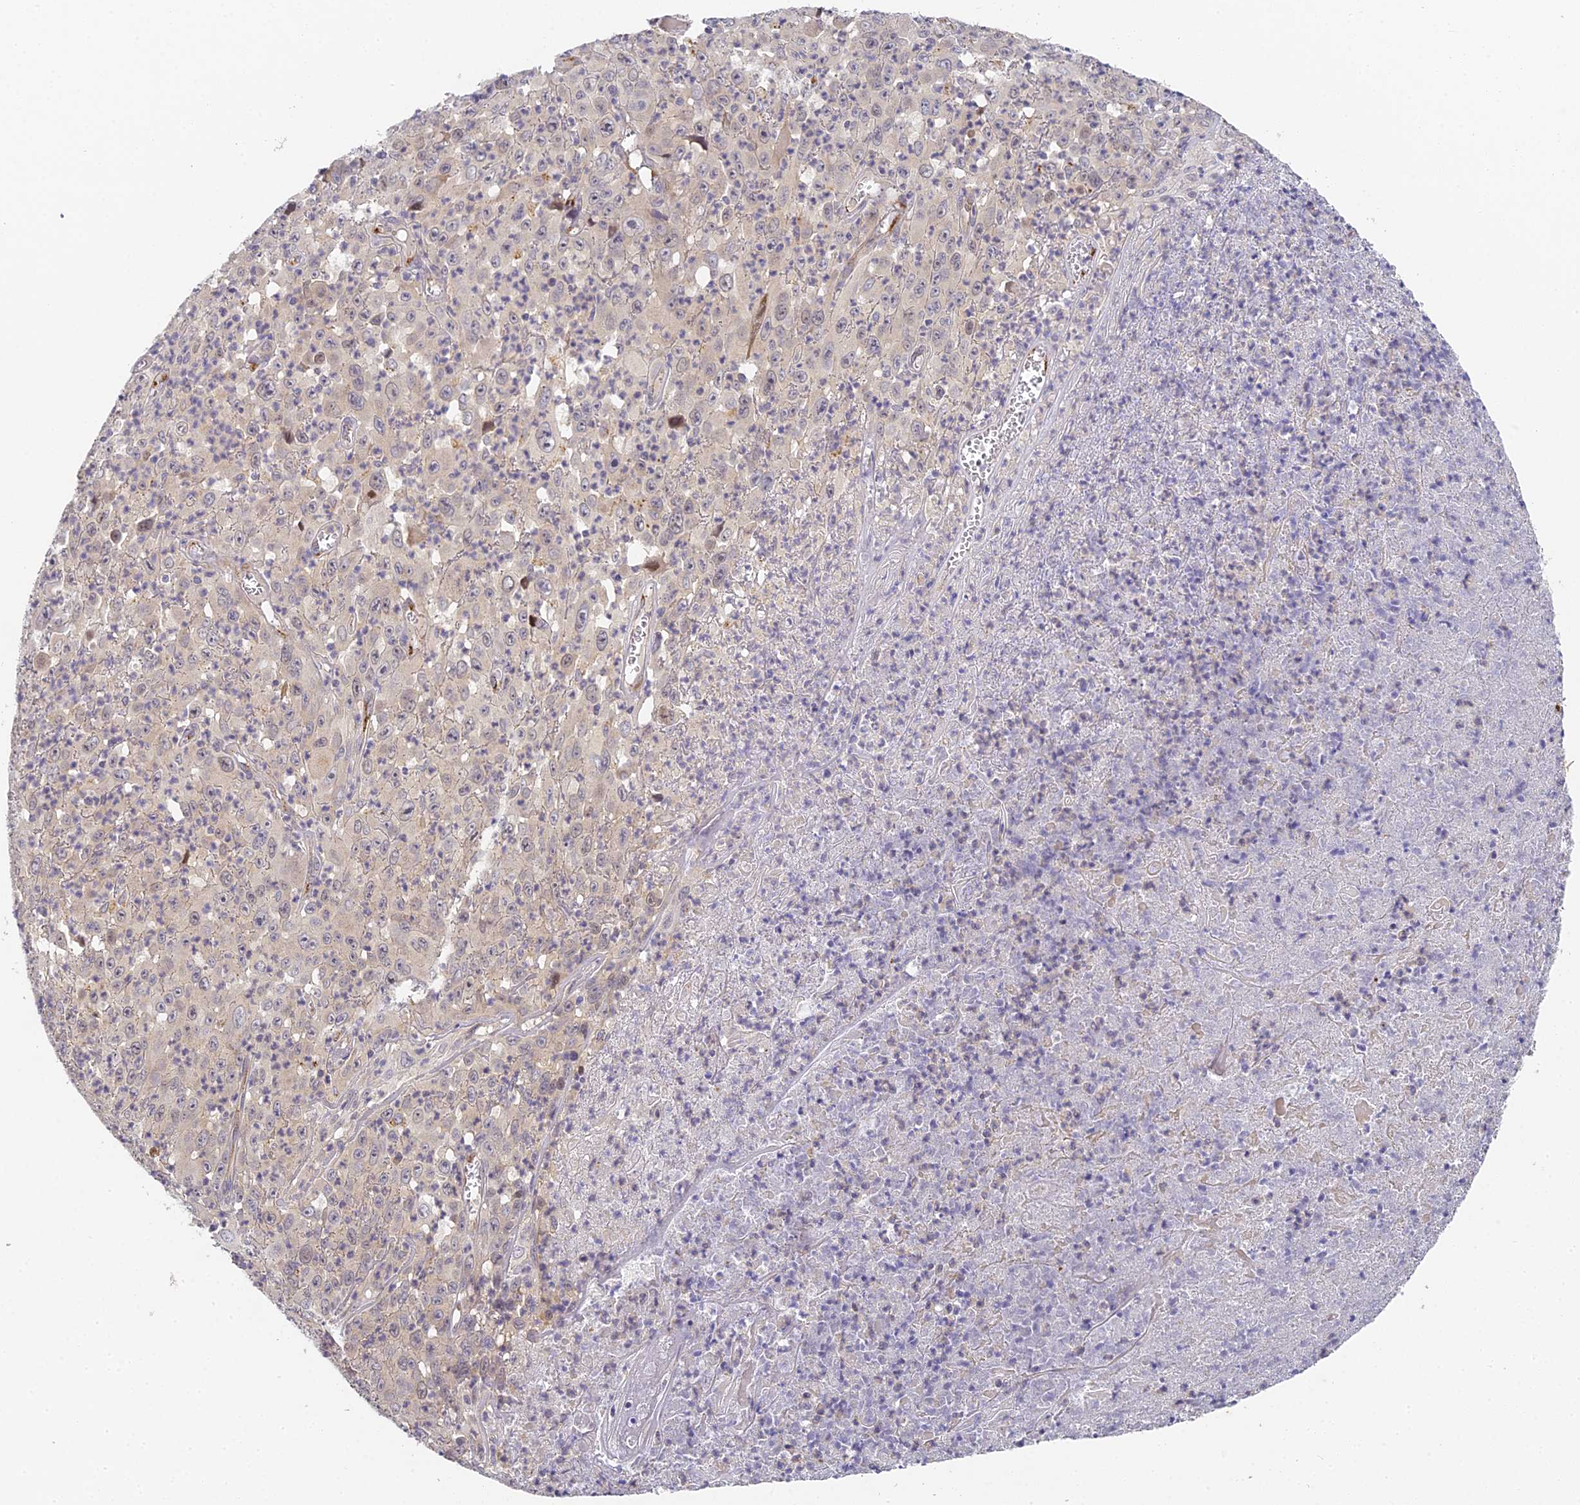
{"staining": {"intensity": "moderate", "quantity": "25%-75%", "location": "cytoplasmic/membranous"}, "tissue": "melanoma", "cell_type": "Tumor cells", "image_type": "cancer", "snomed": [{"axis": "morphology", "description": "Malignant melanoma, Metastatic site"}, {"axis": "topography", "description": "Brain"}], "caption": "IHC micrograph of neoplastic tissue: human melanoma stained using immunohistochemistry (IHC) demonstrates medium levels of moderate protein expression localized specifically in the cytoplasmic/membranous of tumor cells, appearing as a cytoplasmic/membranous brown color.", "gene": "DNAAF10", "patient": {"sex": "female", "age": 53}}